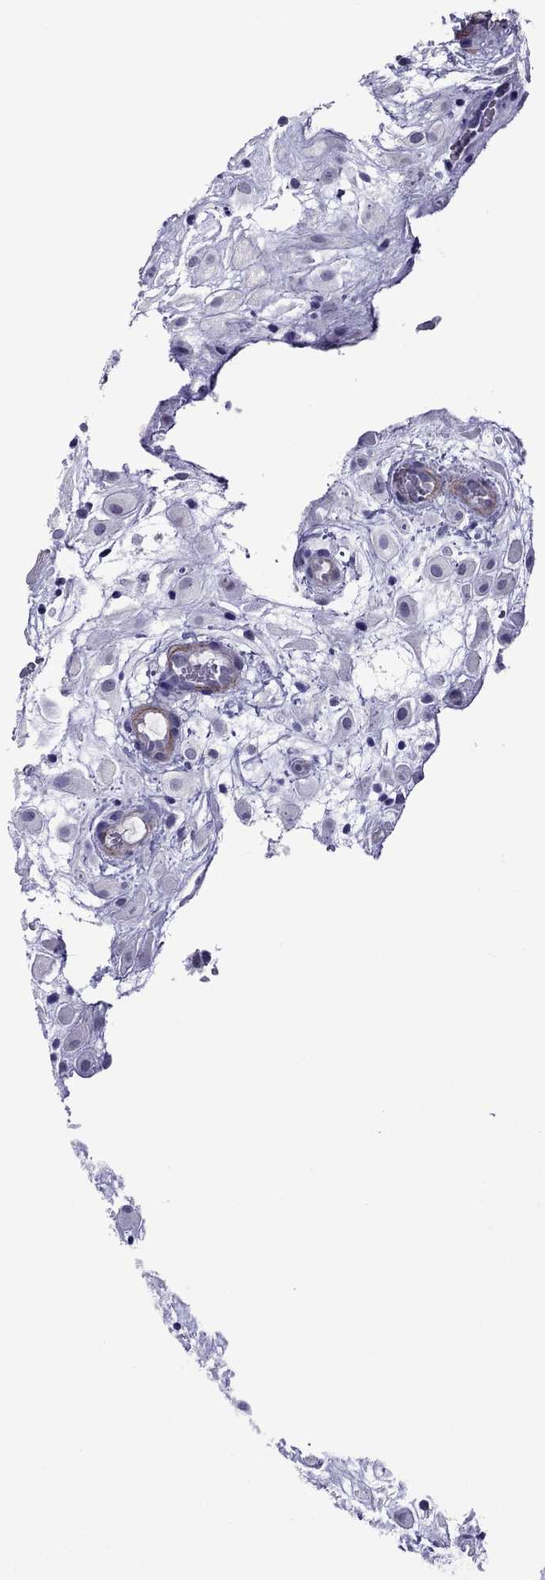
{"staining": {"intensity": "negative", "quantity": "none", "location": "none"}, "tissue": "placenta", "cell_type": "Decidual cells", "image_type": "normal", "snomed": [{"axis": "morphology", "description": "Normal tissue, NOS"}, {"axis": "topography", "description": "Placenta"}], "caption": "Micrograph shows no protein staining in decidual cells of unremarkable placenta. The staining is performed using DAB (3,3'-diaminobenzidine) brown chromogen with nuclei counter-stained in using hematoxylin.", "gene": "CHRNA5", "patient": {"sex": "female", "age": 24}}